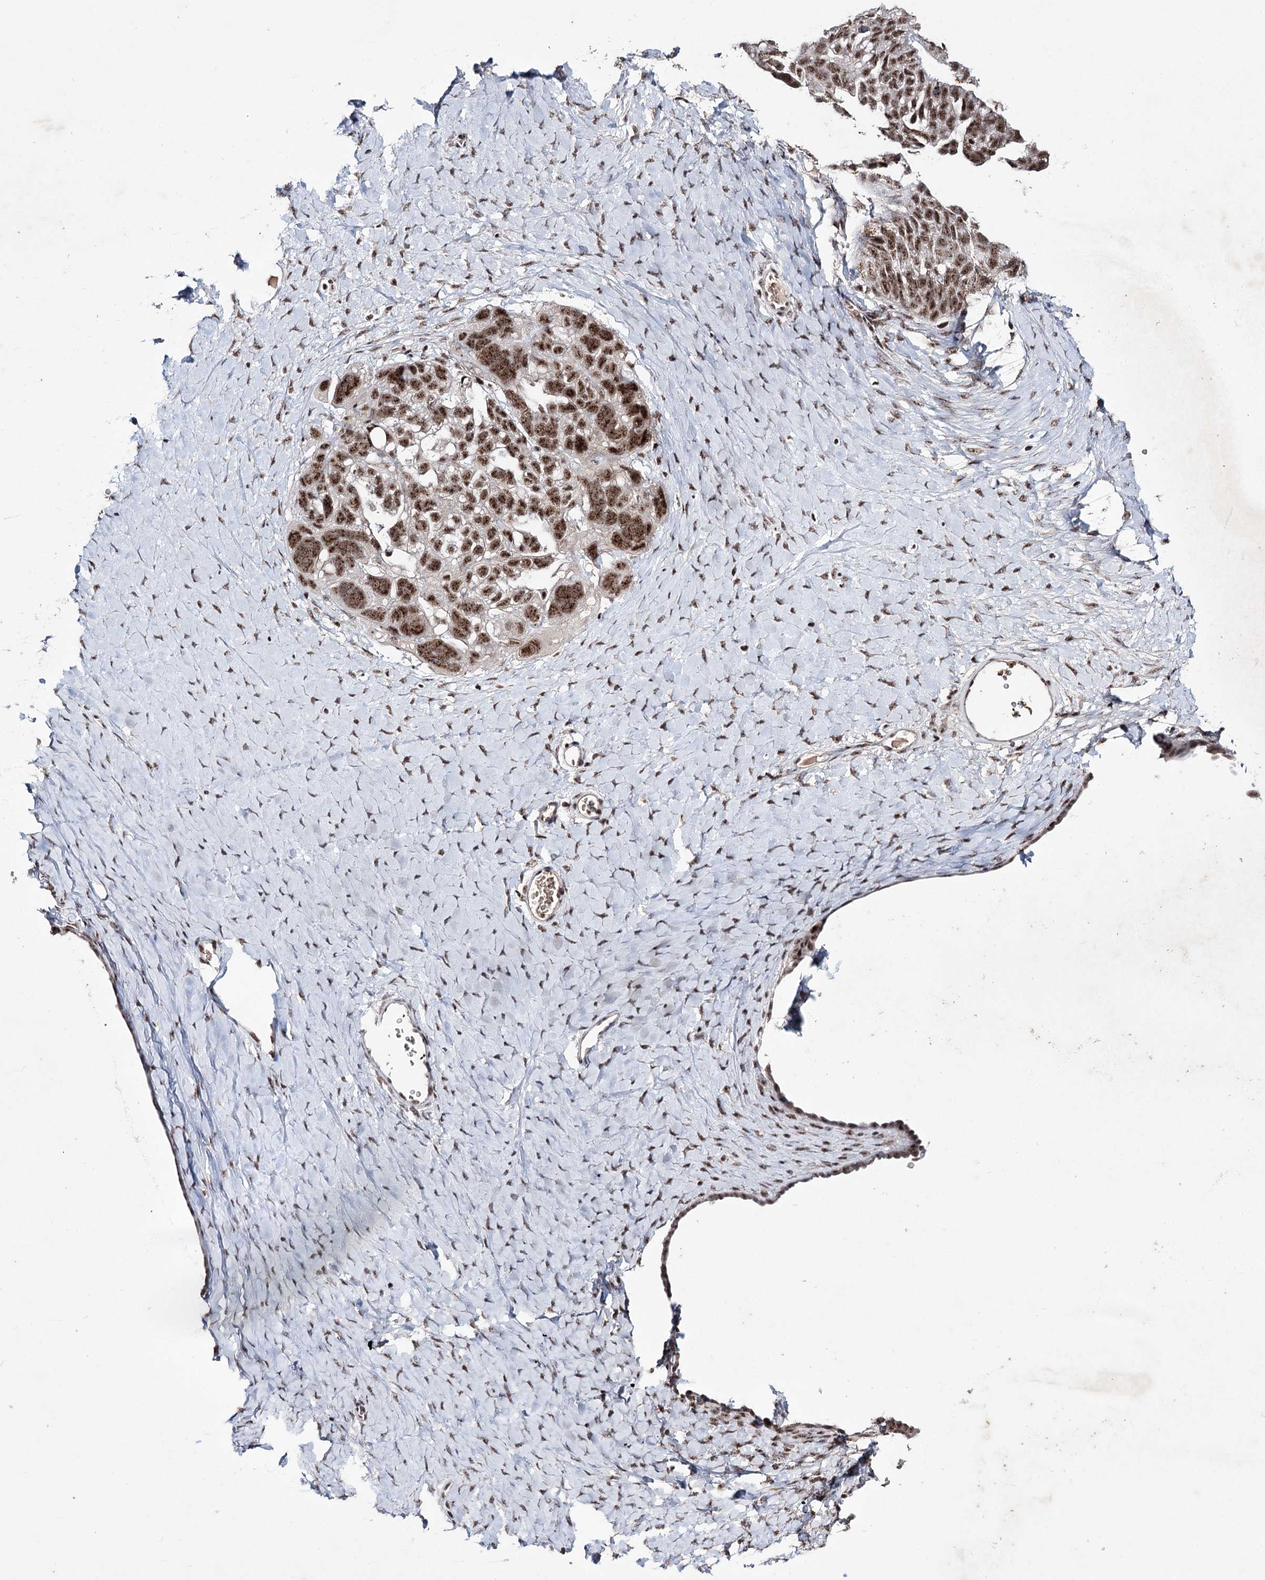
{"staining": {"intensity": "strong", "quantity": ">75%", "location": "nuclear"}, "tissue": "ovarian cancer", "cell_type": "Tumor cells", "image_type": "cancer", "snomed": [{"axis": "morphology", "description": "Cystadenocarcinoma, serous, NOS"}, {"axis": "topography", "description": "Ovary"}], "caption": "Tumor cells display strong nuclear staining in about >75% of cells in ovarian cancer (serous cystadenocarcinoma).", "gene": "PRPF40A", "patient": {"sex": "female", "age": 79}}